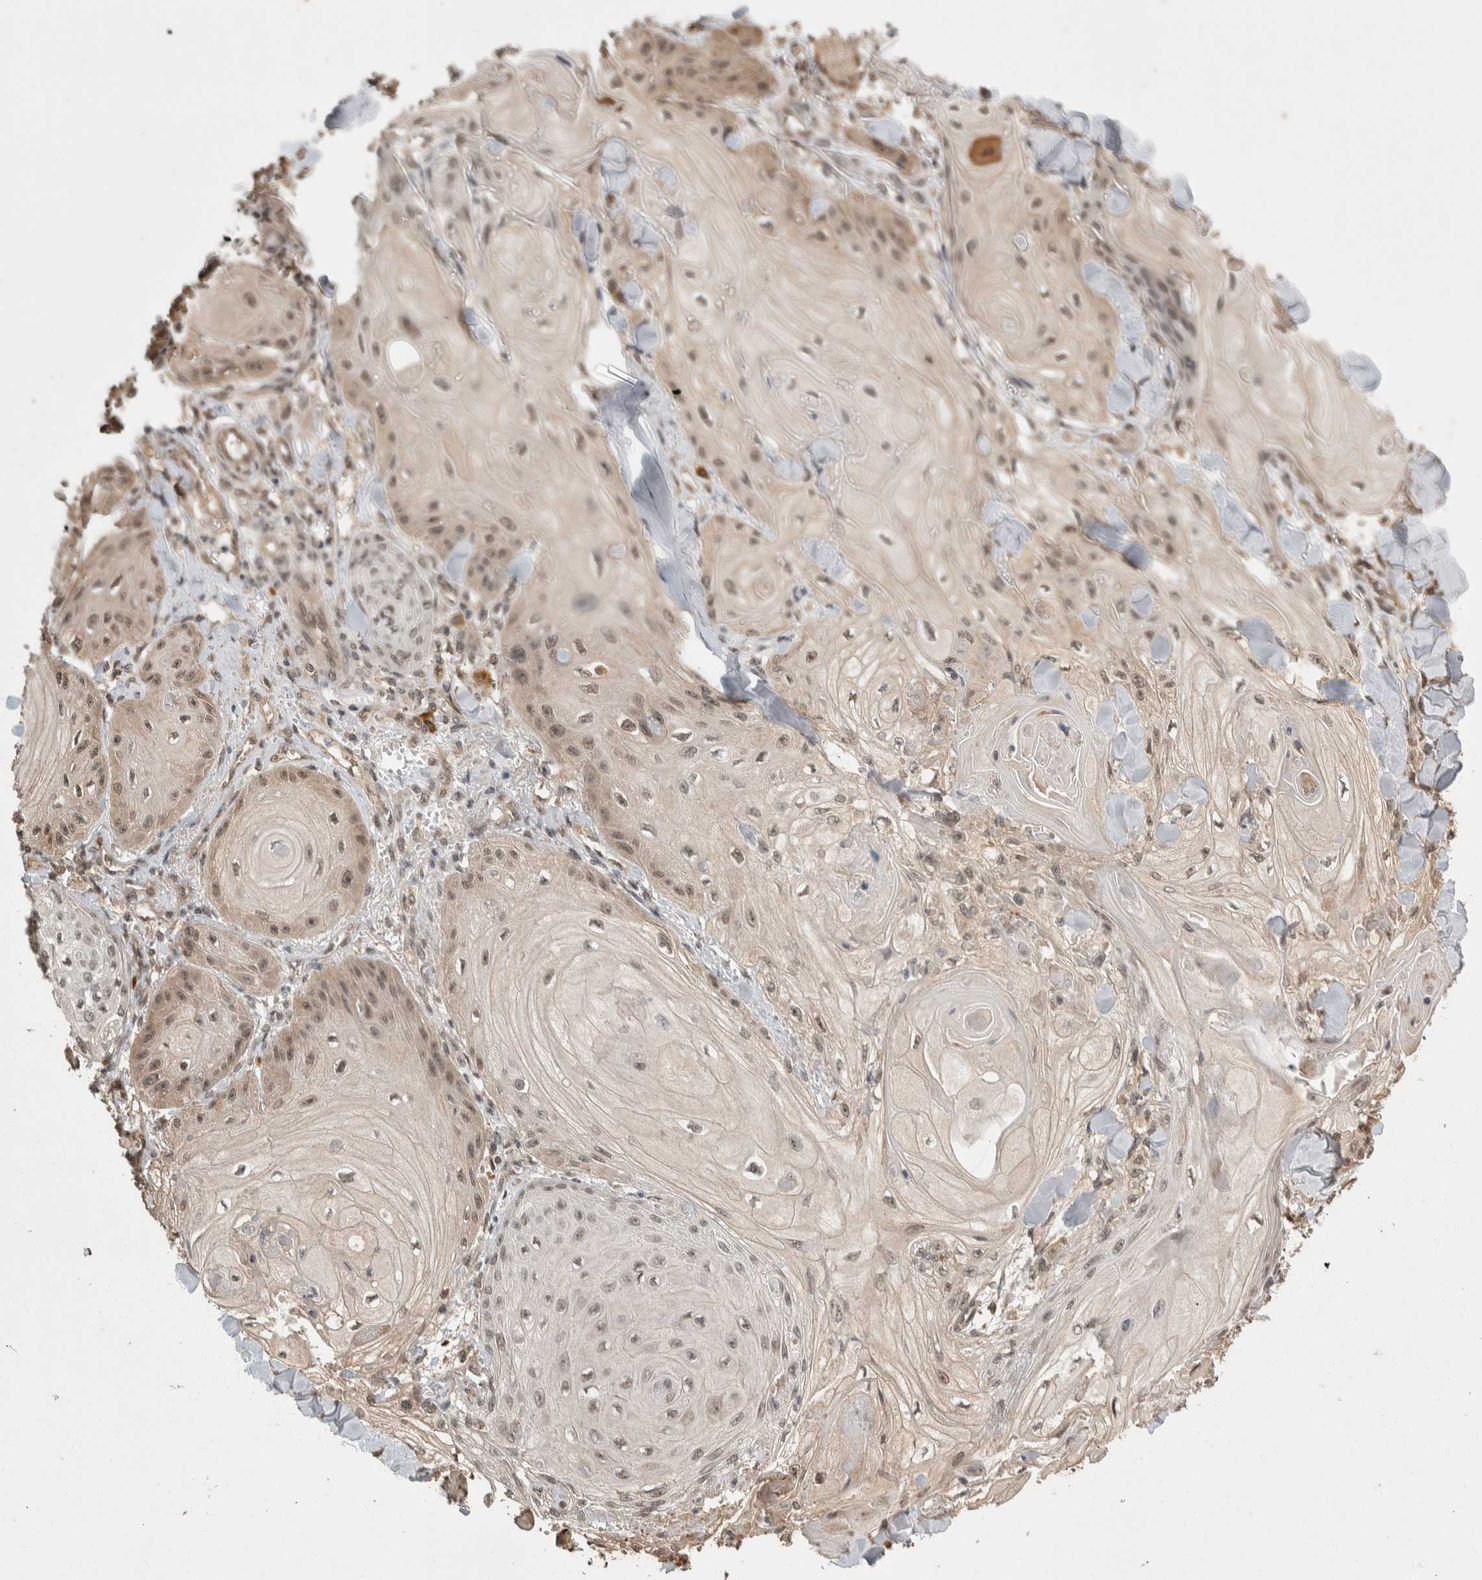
{"staining": {"intensity": "weak", "quantity": ">75%", "location": "nuclear"}, "tissue": "skin cancer", "cell_type": "Tumor cells", "image_type": "cancer", "snomed": [{"axis": "morphology", "description": "Squamous cell carcinoma, NOS"}, {"axis": "topography", "description": "Skin"}], "caption": "Immunohistochemical staining of skin cancer (squamous cell carcinoma) displays low levels of weak nuclear staining in about >75% of tumor cells.", "gene": "ZNF592", "patient": {"sex": "male", "age": 74}}